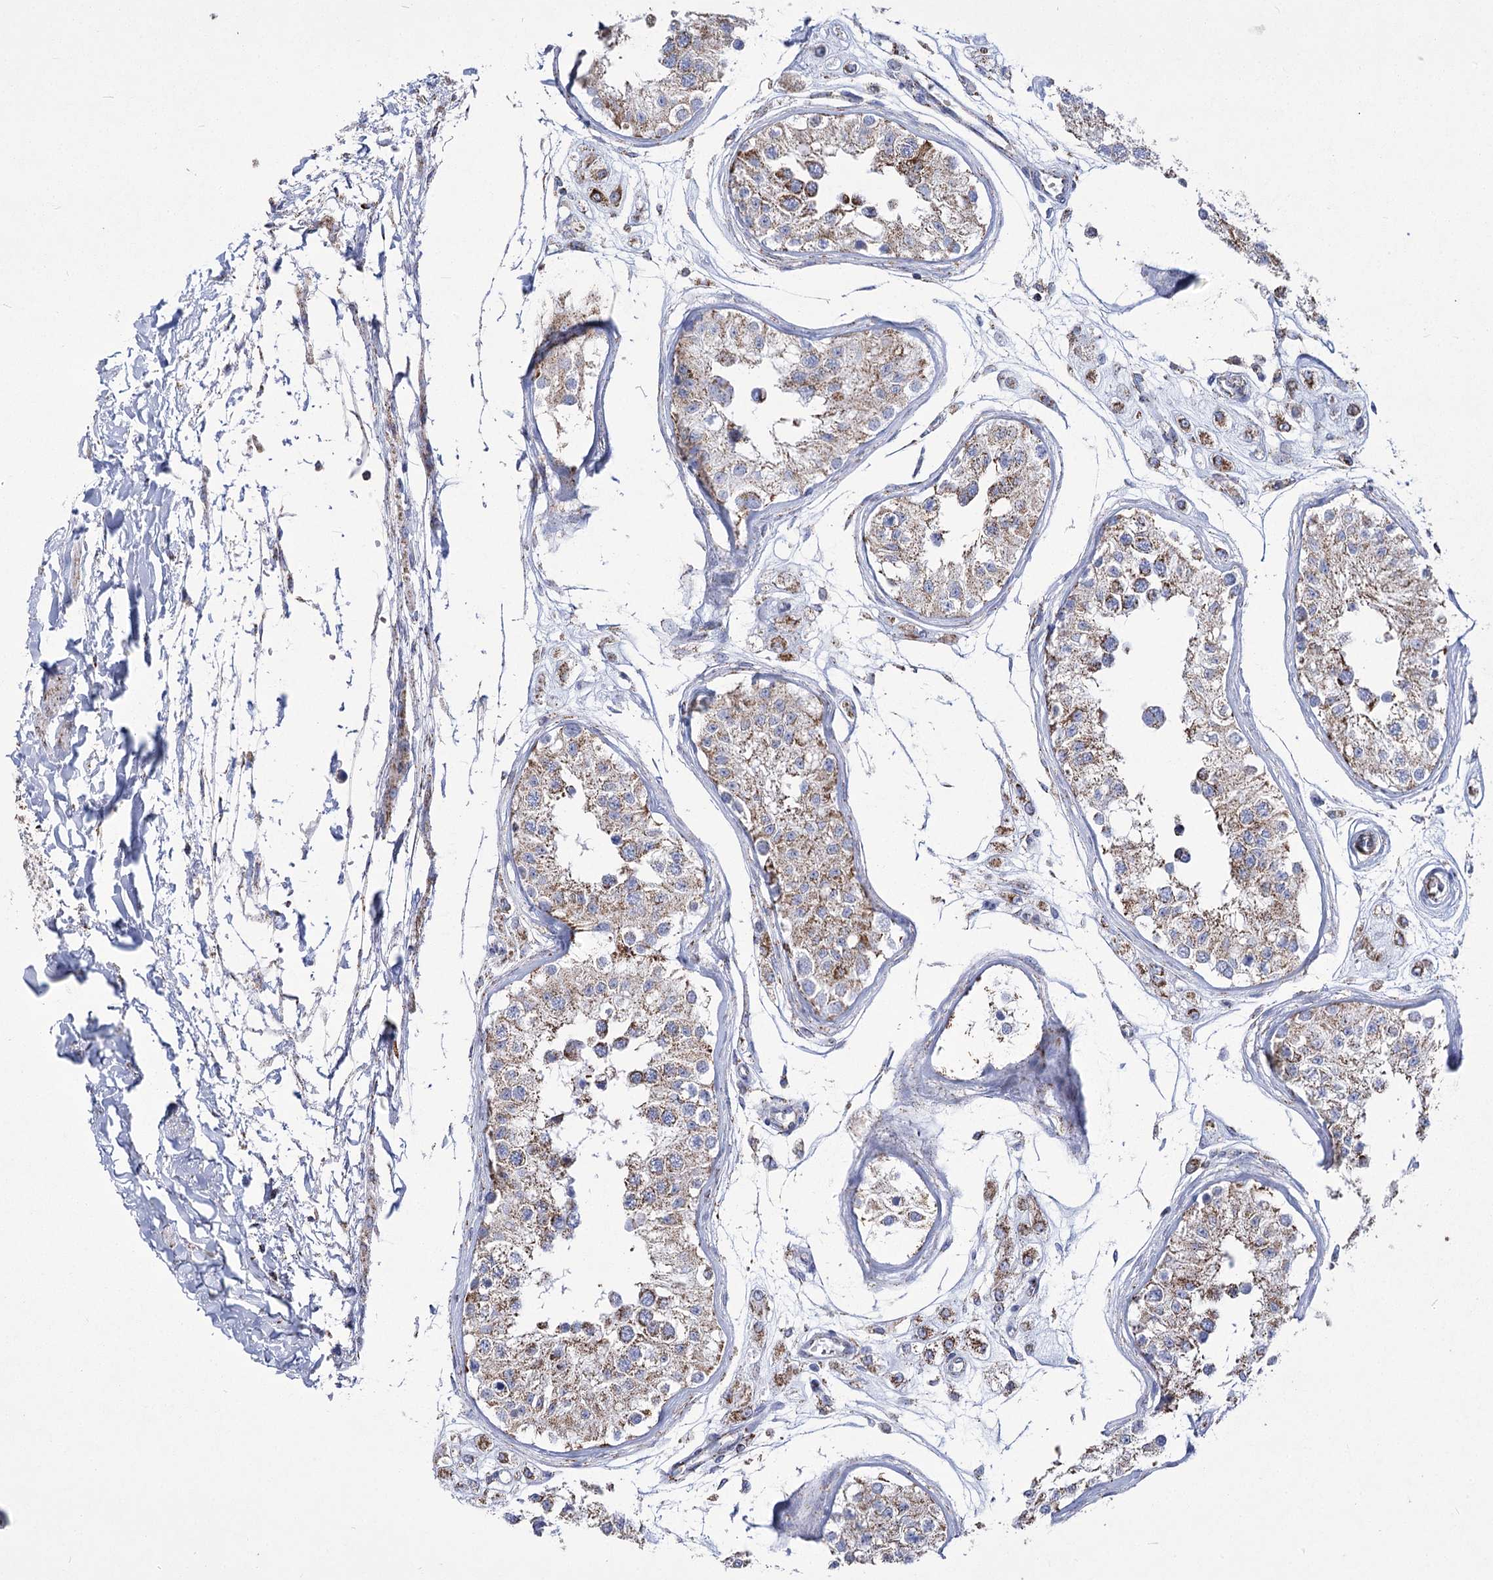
{"staining": {"intensity": "strong", "quantity": "25%-75%", "location": "cytoplasmic/membranous"}, "tissue": "testis", "cell_type": "Cells in seminiferous ducts", "image_type": "normal", "snomed": [{"axis": "morphology", "description": "Normal tissue, NOS"}, {"axis": "morphology", "description": "Adenocarcinoma, metastatic, NOS"}, {"axis": "topography", "description": "Testis"}], "caption": "Cells in seminiferous ducts exhibit high levels of strong cytoplasmic/membranous staining in about 25%-75% of cells in normal human testis.", "gene": "PDHB", "patient": {"sex": "male", "age": 26}}